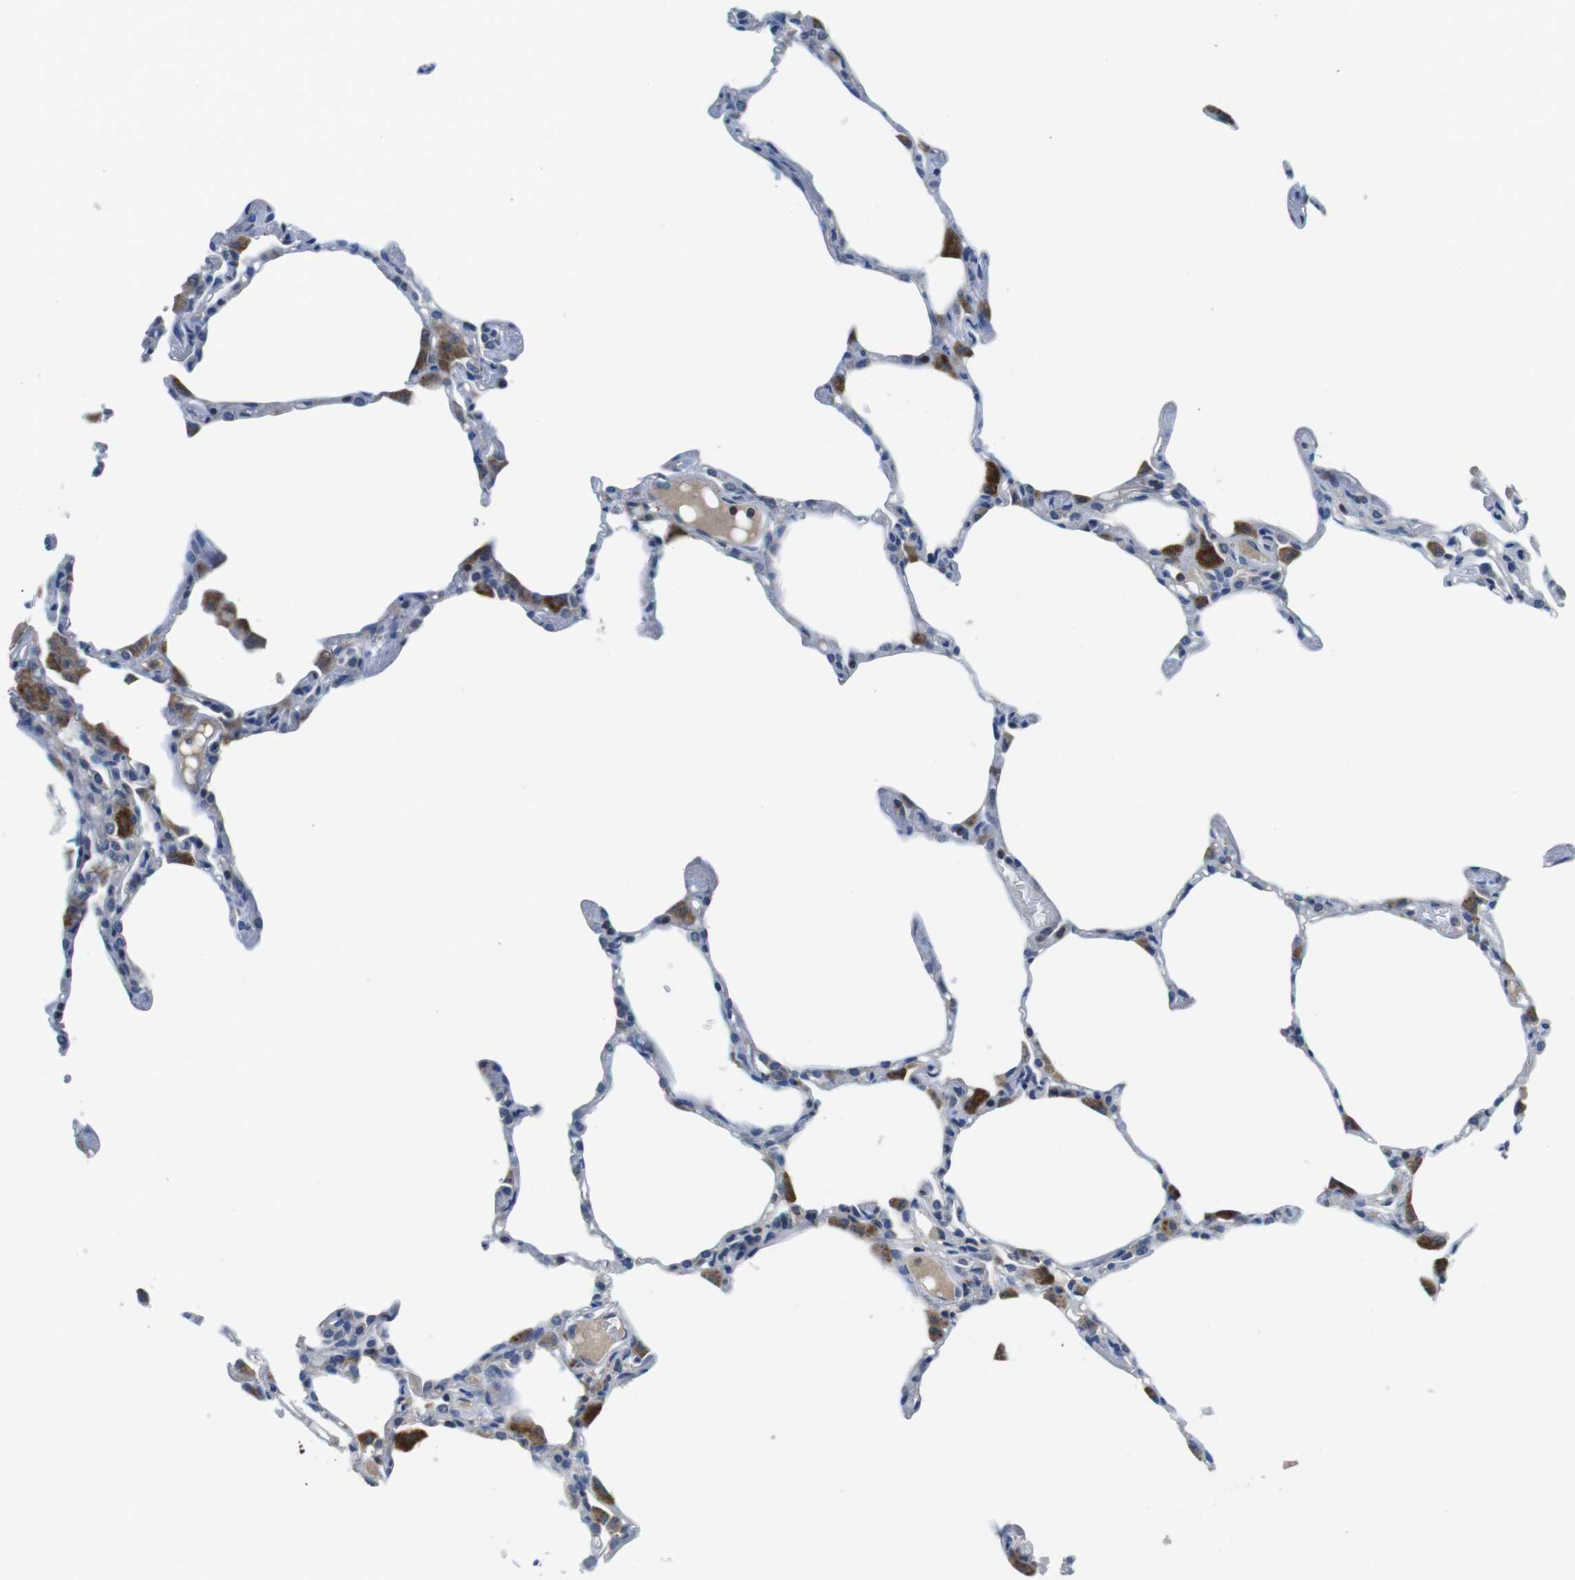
{"staining": {"intensity": "negative", "quantity": "none", "location": "none"}, "tissue": "lung", "cell_type": "Alveolar cells", "image_type": "normal", "snomed": [{"axis": "morphology", "description": "Normal tissue, NOS"}, {"axis": "topography", "description": "Lung"}], "caption": "Protein analysis of normal lung reveals no significant expression in alveolar cells. (DAB (3,3'-diaminobenzidine) immunohistochemistry, high magnification).", "gene": "PIK3CD", "patient": {"sex": "female", "age": 49}}